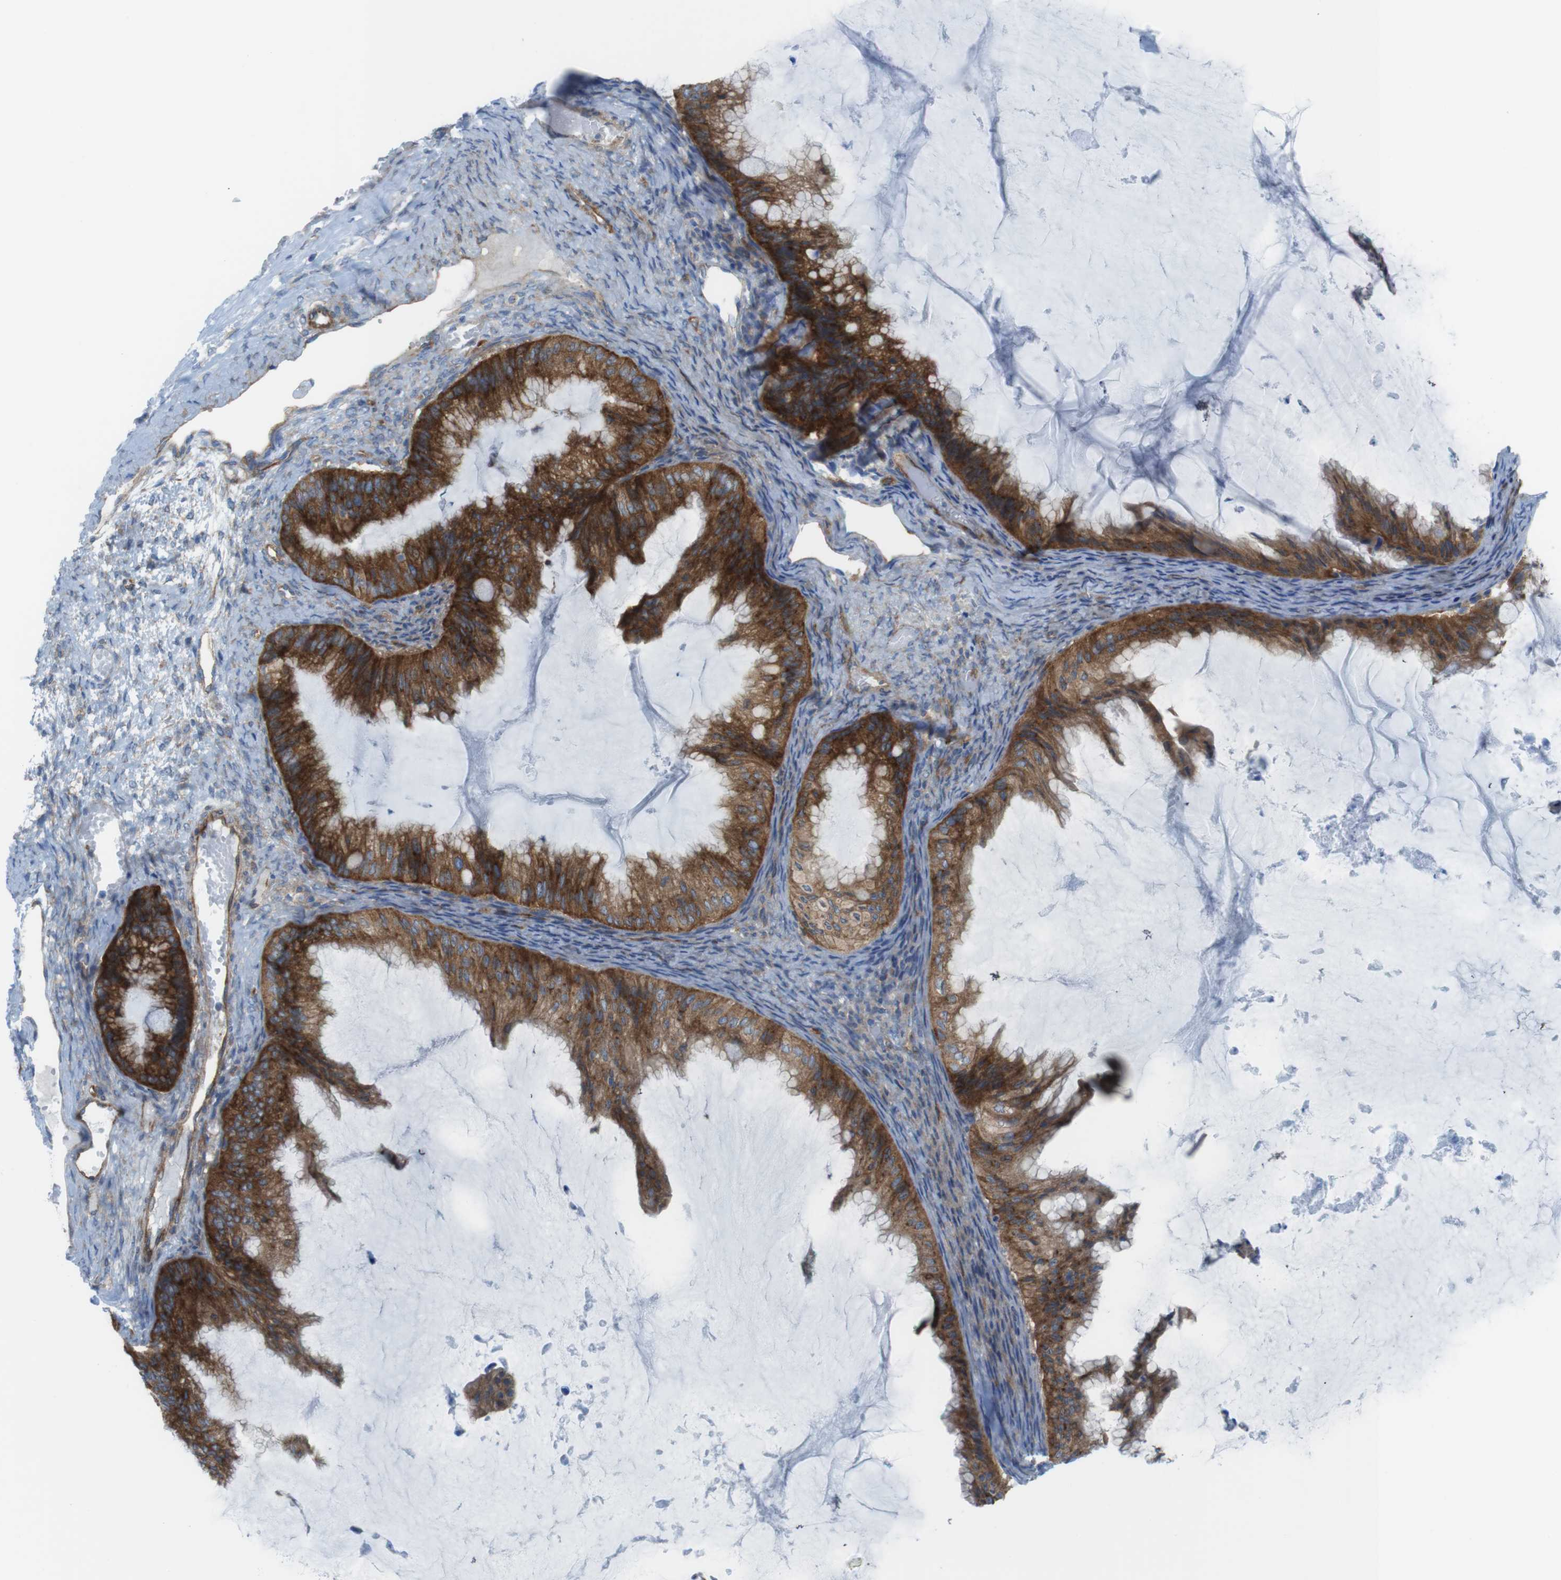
{"staining": {"intensity": "strong", "quantity": ">75%", "location": "cytoplasmic/membranous"}, "tissue": "ovarian cancer", "cell_type": "Tumor cells", "image_type": "cancer", "snomed": [{"axis": "morphology", "description": "Cystadenocarcinoma, mucinous, NOS"}, {"axis": "topography", "description": "Ovary"}], "caption": "IHC staining of ovarian cancer (mucinous cystadenocarcinoma), which reveals high levels of strong cytoplasmic/membranous expression in approximately >75% of tumor cells indicating strong cytoplasmic/membranous protein expression. The staining was performed using DAB (3,3'-diaminobenzidine) (brown) for protein detection and nuclei were counterstained in hematoxylin (blue).", "gene": "DIAPH2", "patient": {"sex": "female", "age": 61}}